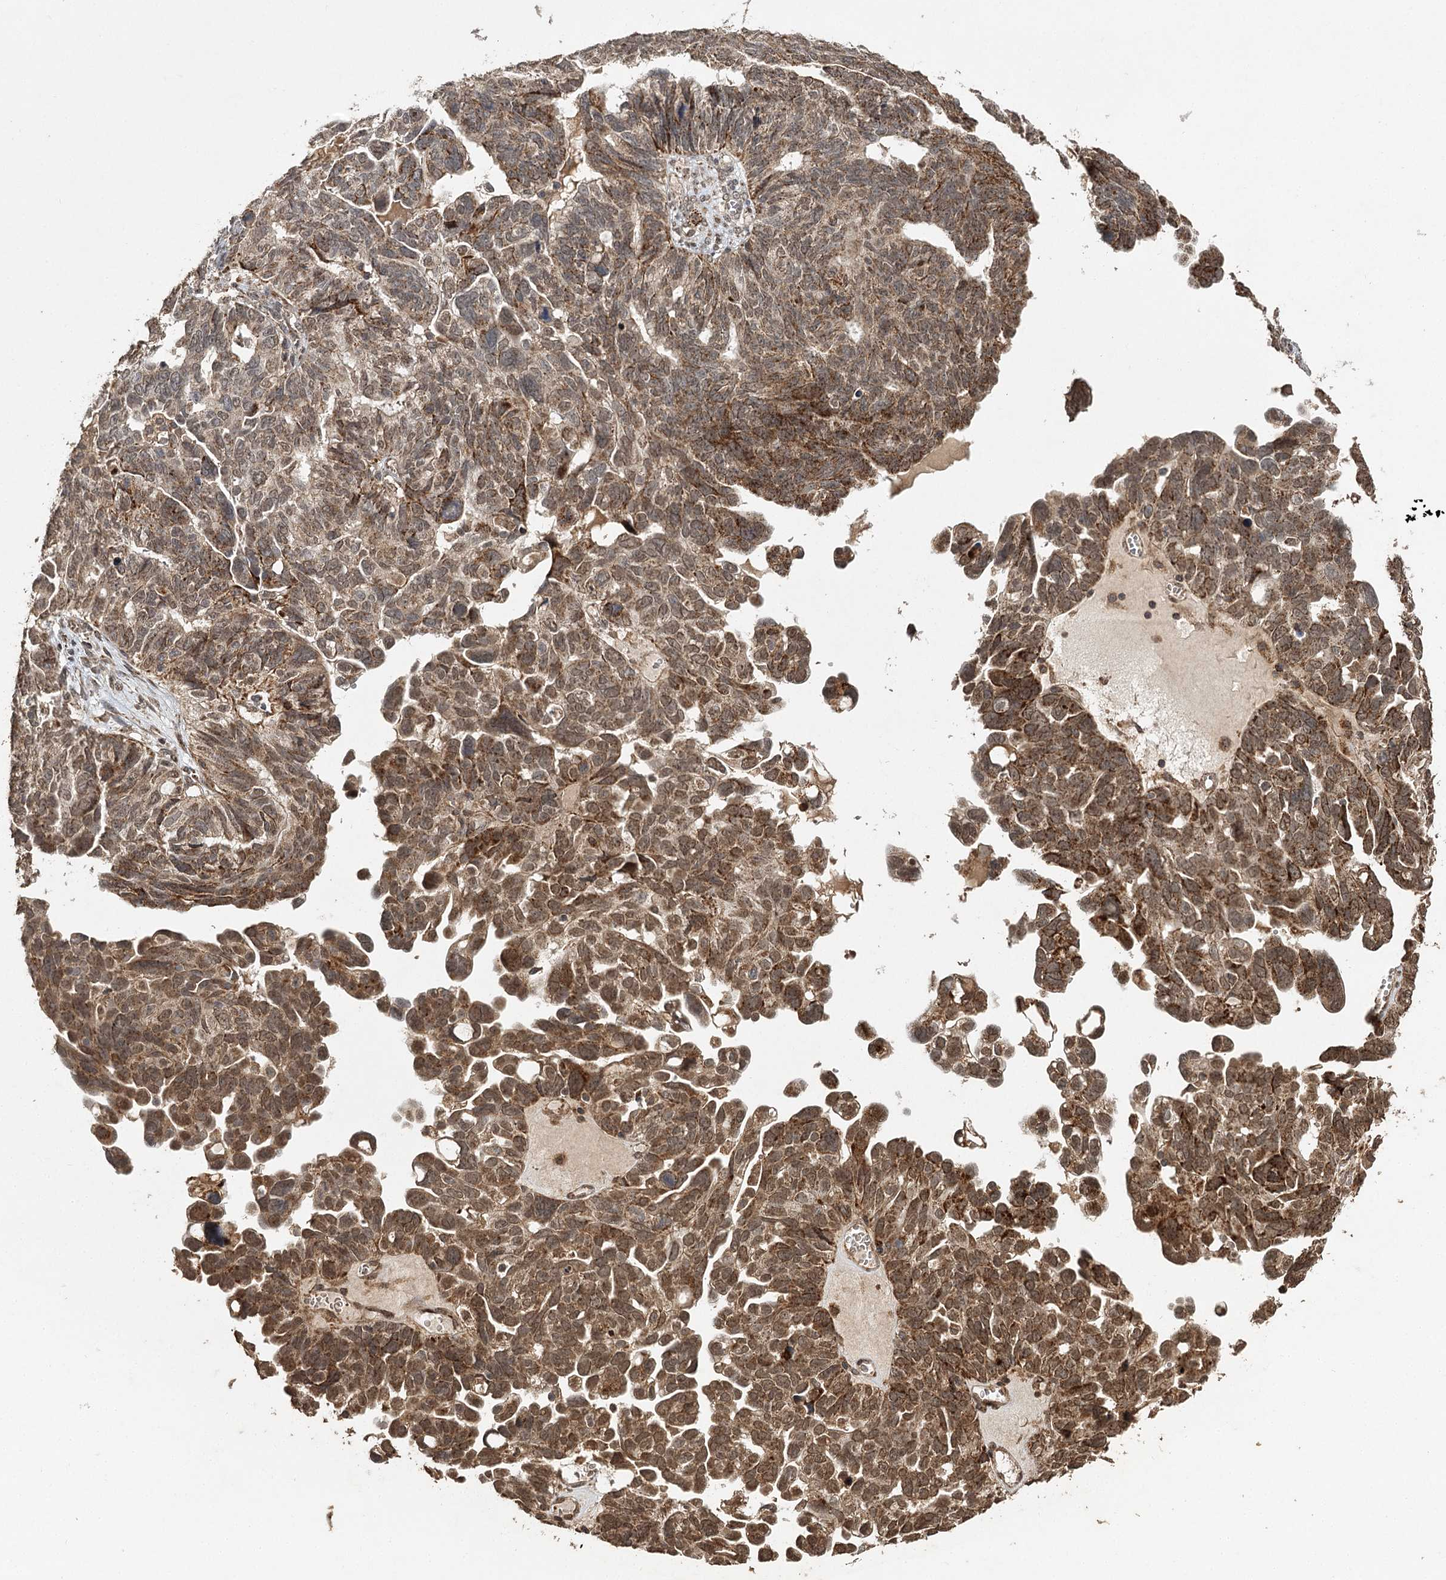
{"staining": {"intensity": "moderate", "quantity": ">75%", "location": "cytoplasmic/membranous,nuclear"}, "tissue": "ovarian cancer", "cell_type": "Tumor cells", "image_type": "cancer", "snomed": [{"axis": "morphology", "description": "Cystadenocarcinoma, serous, NOS"}, {"axis": "topography", "description": "Ovary"}], "caption": "Ovarian cancer (serous cystadenocarcinoma) tissue shows moderate cytoplasmic/membranous and nuclear staining in about >75% of tumor cells, visualized by immunohistochemistry.", "gene": "ZNRF3", "patient": {"sex": "female", "age": 79}}